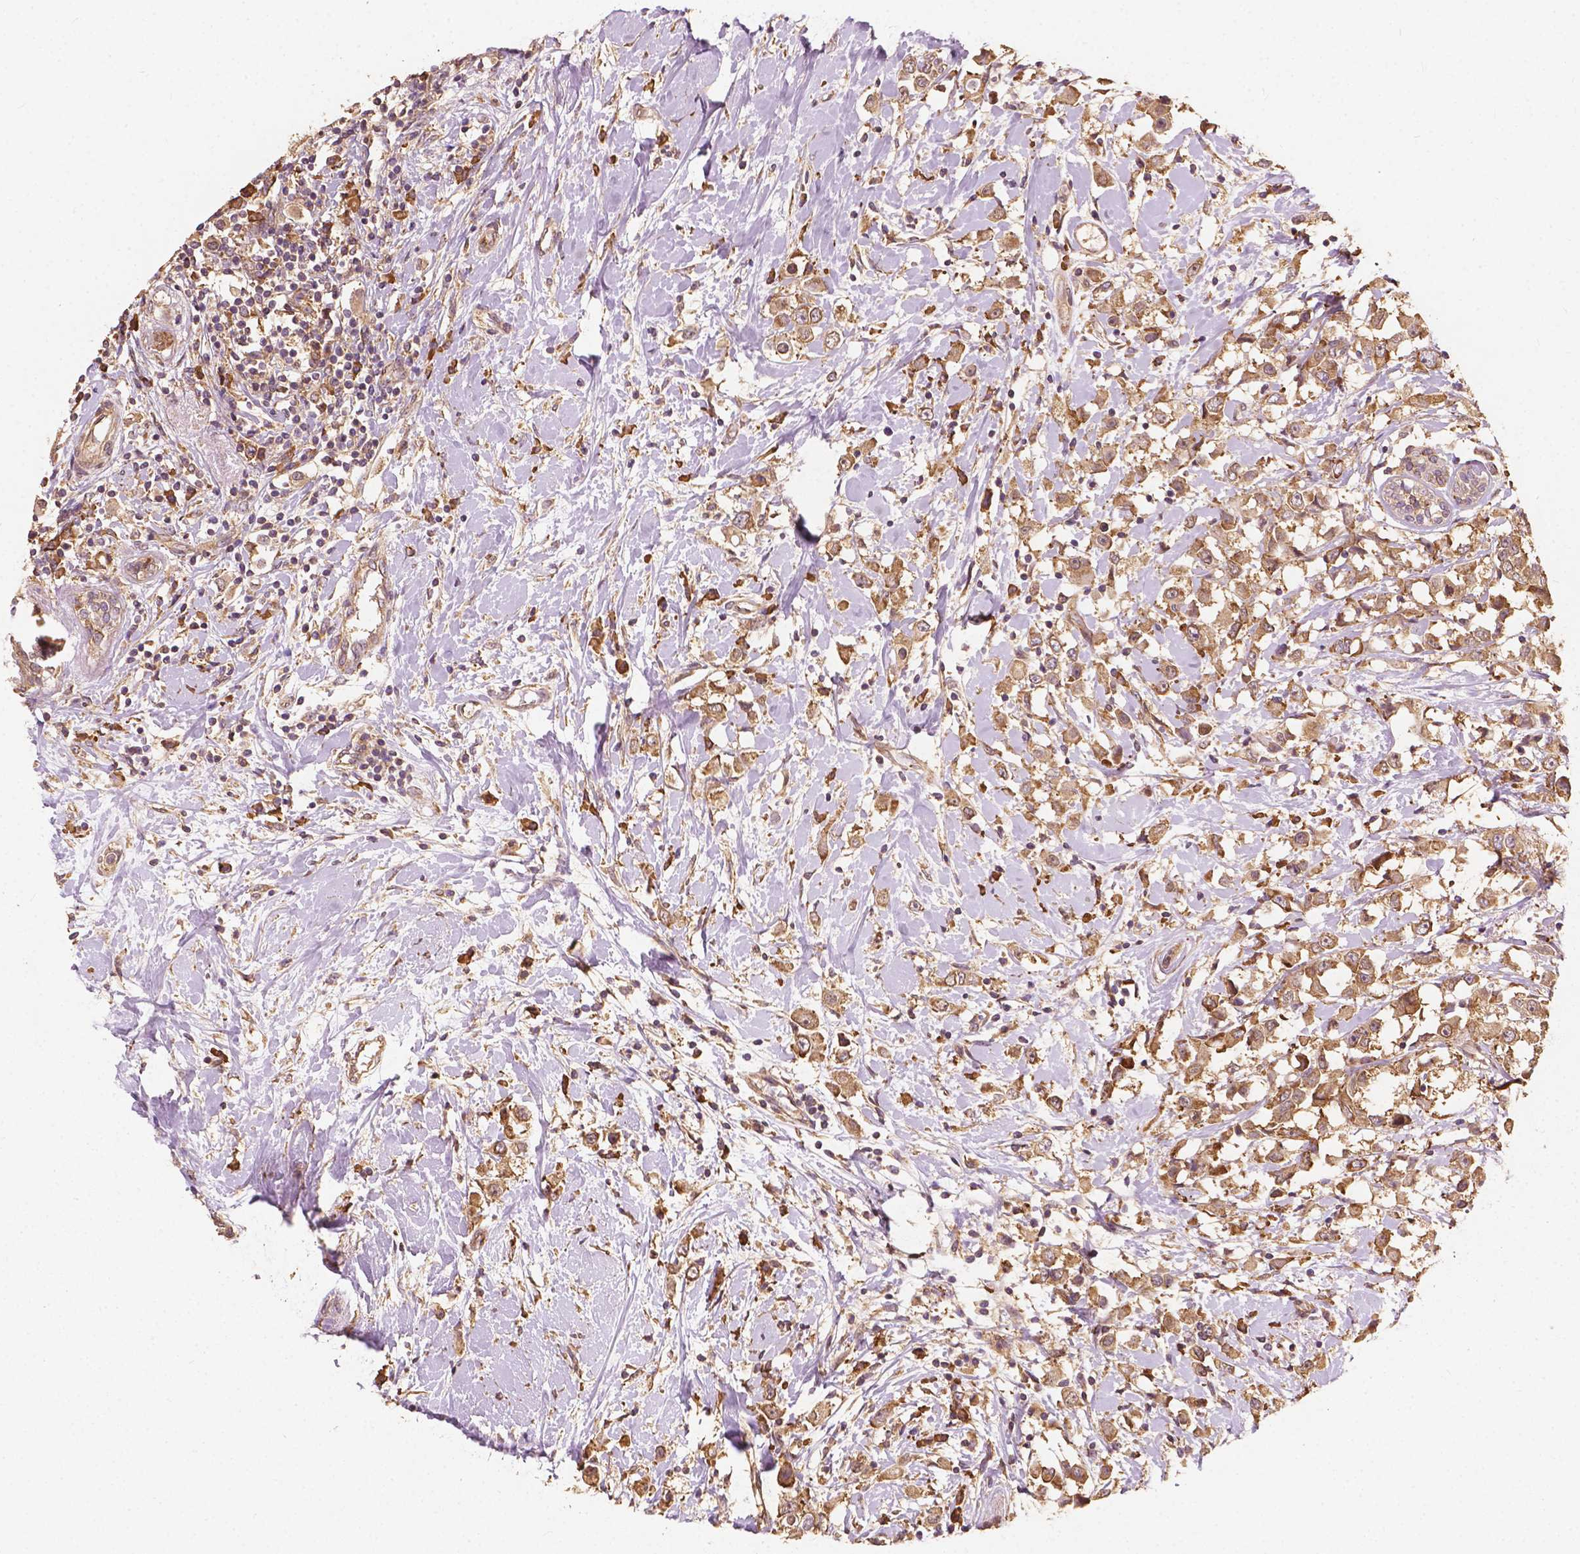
{"staining": {"intensity": "moderate", "quantity": ">75%", "location": "cytoplasmic/membranous"}, "tissue": "breast cancer", "cell_type": "Tumor cells", "image_type": "cancer", "snomed": [{"axis": "morphology", "description": "Duct carcinoma"}, {"axis": "topography", "description": "Breast"}], "caption": "A photomicrograph of breast cancer (invasive ductal carcinoma) stained for a protein reveals moderate cytoplasmic/membranous brown staining in tumor cells.", "gene": "G3BP1", "patient": {"sex": "female", "age": 61}}